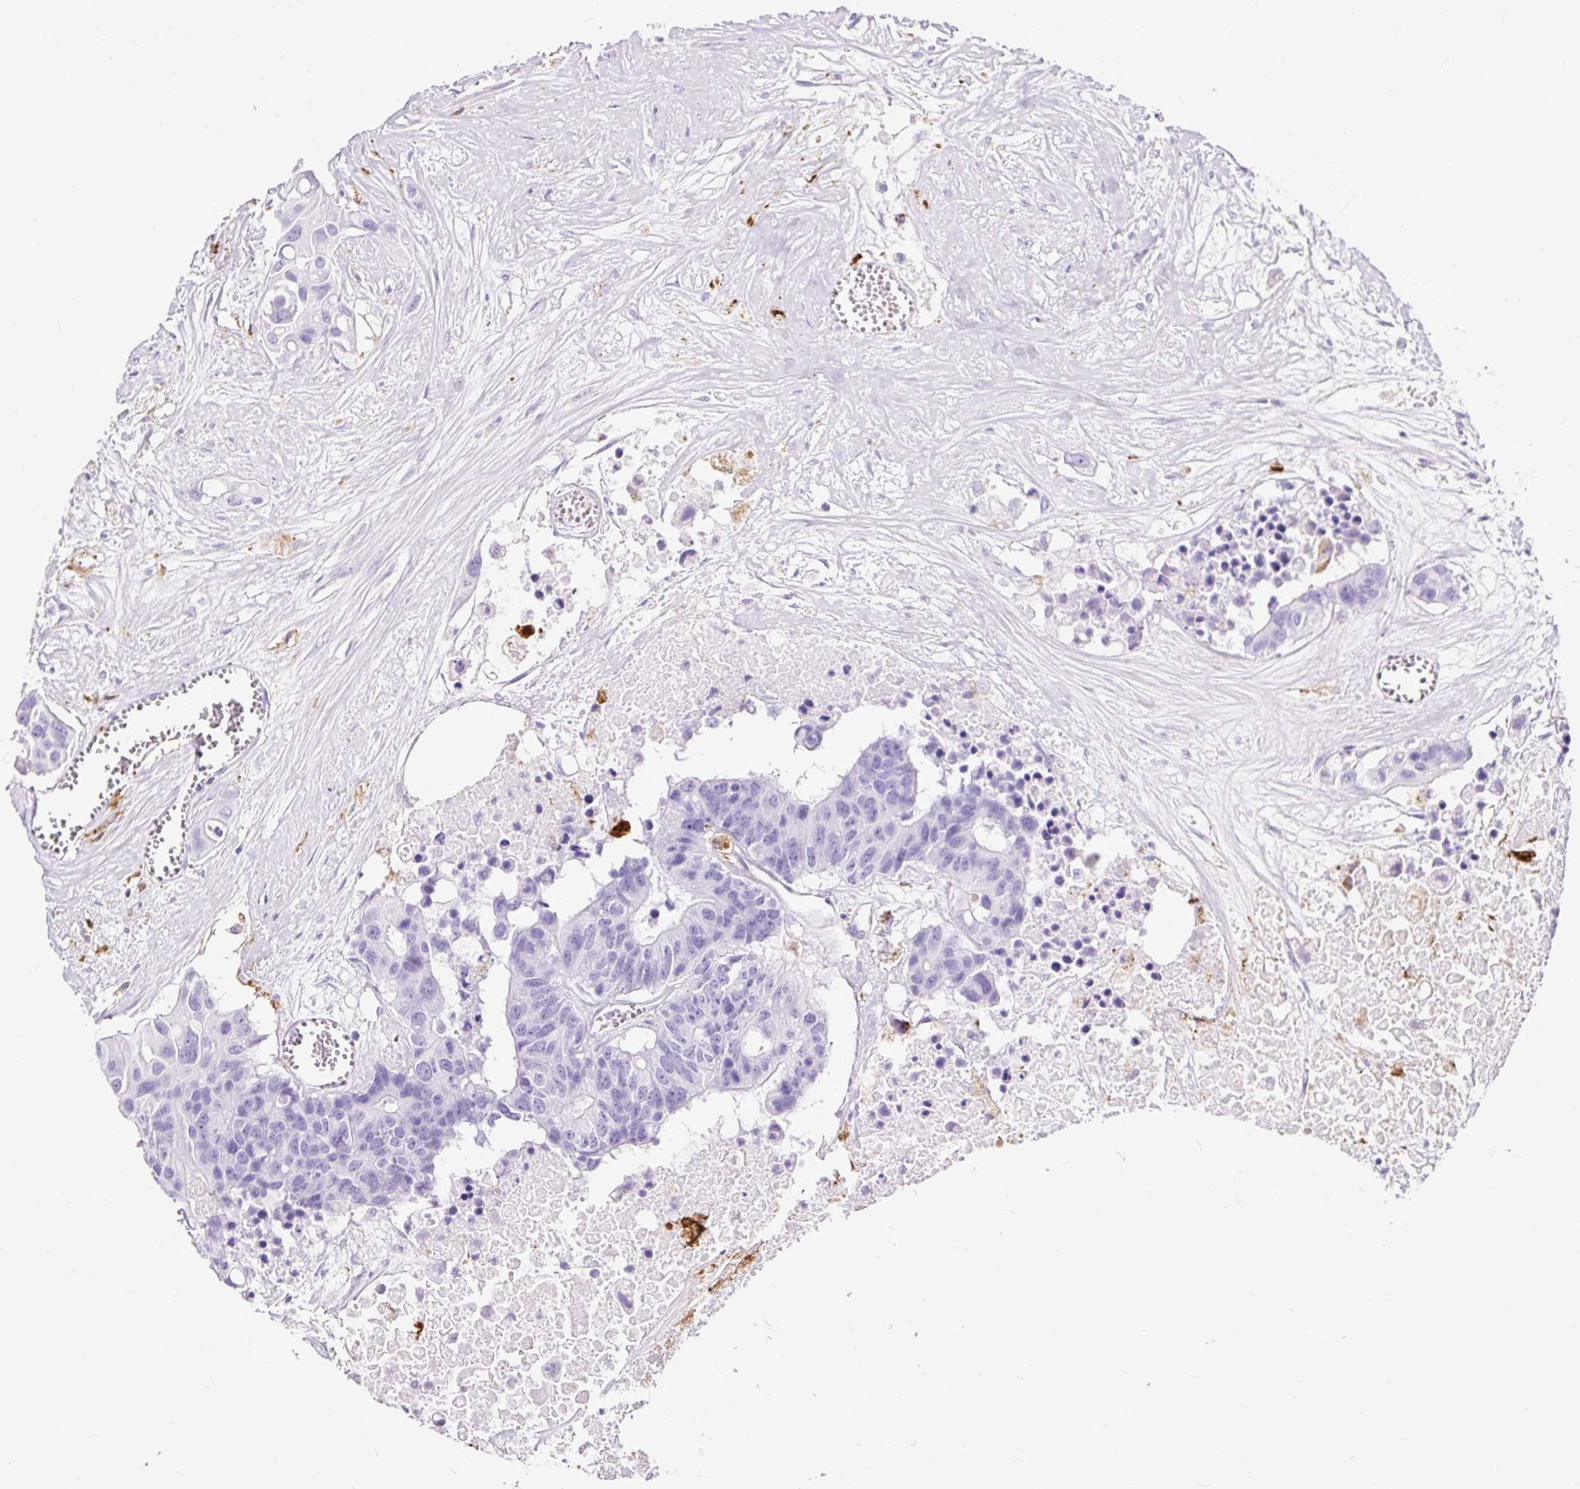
{"staining": {"intensity": "negative", "quantity": "none", "location": "none"}, "tissue": "colorectal cancer", "cell_type": "Tumor cells", "image_type": "cancer", "snomed": [{"axis": "morphology", "description": "Adenocarcinoma, NOS"}, {"axis": "topography", "description": "Colon"}], "caption": "An immunohistochemistry photomicrograph of colorectal adenocarcinoma is shown. There is no staining in tumor cells of colorectal adenocarcinoma.", "gene": "HLA-DRA", "patient": {"sex": "male", "age": 77}}